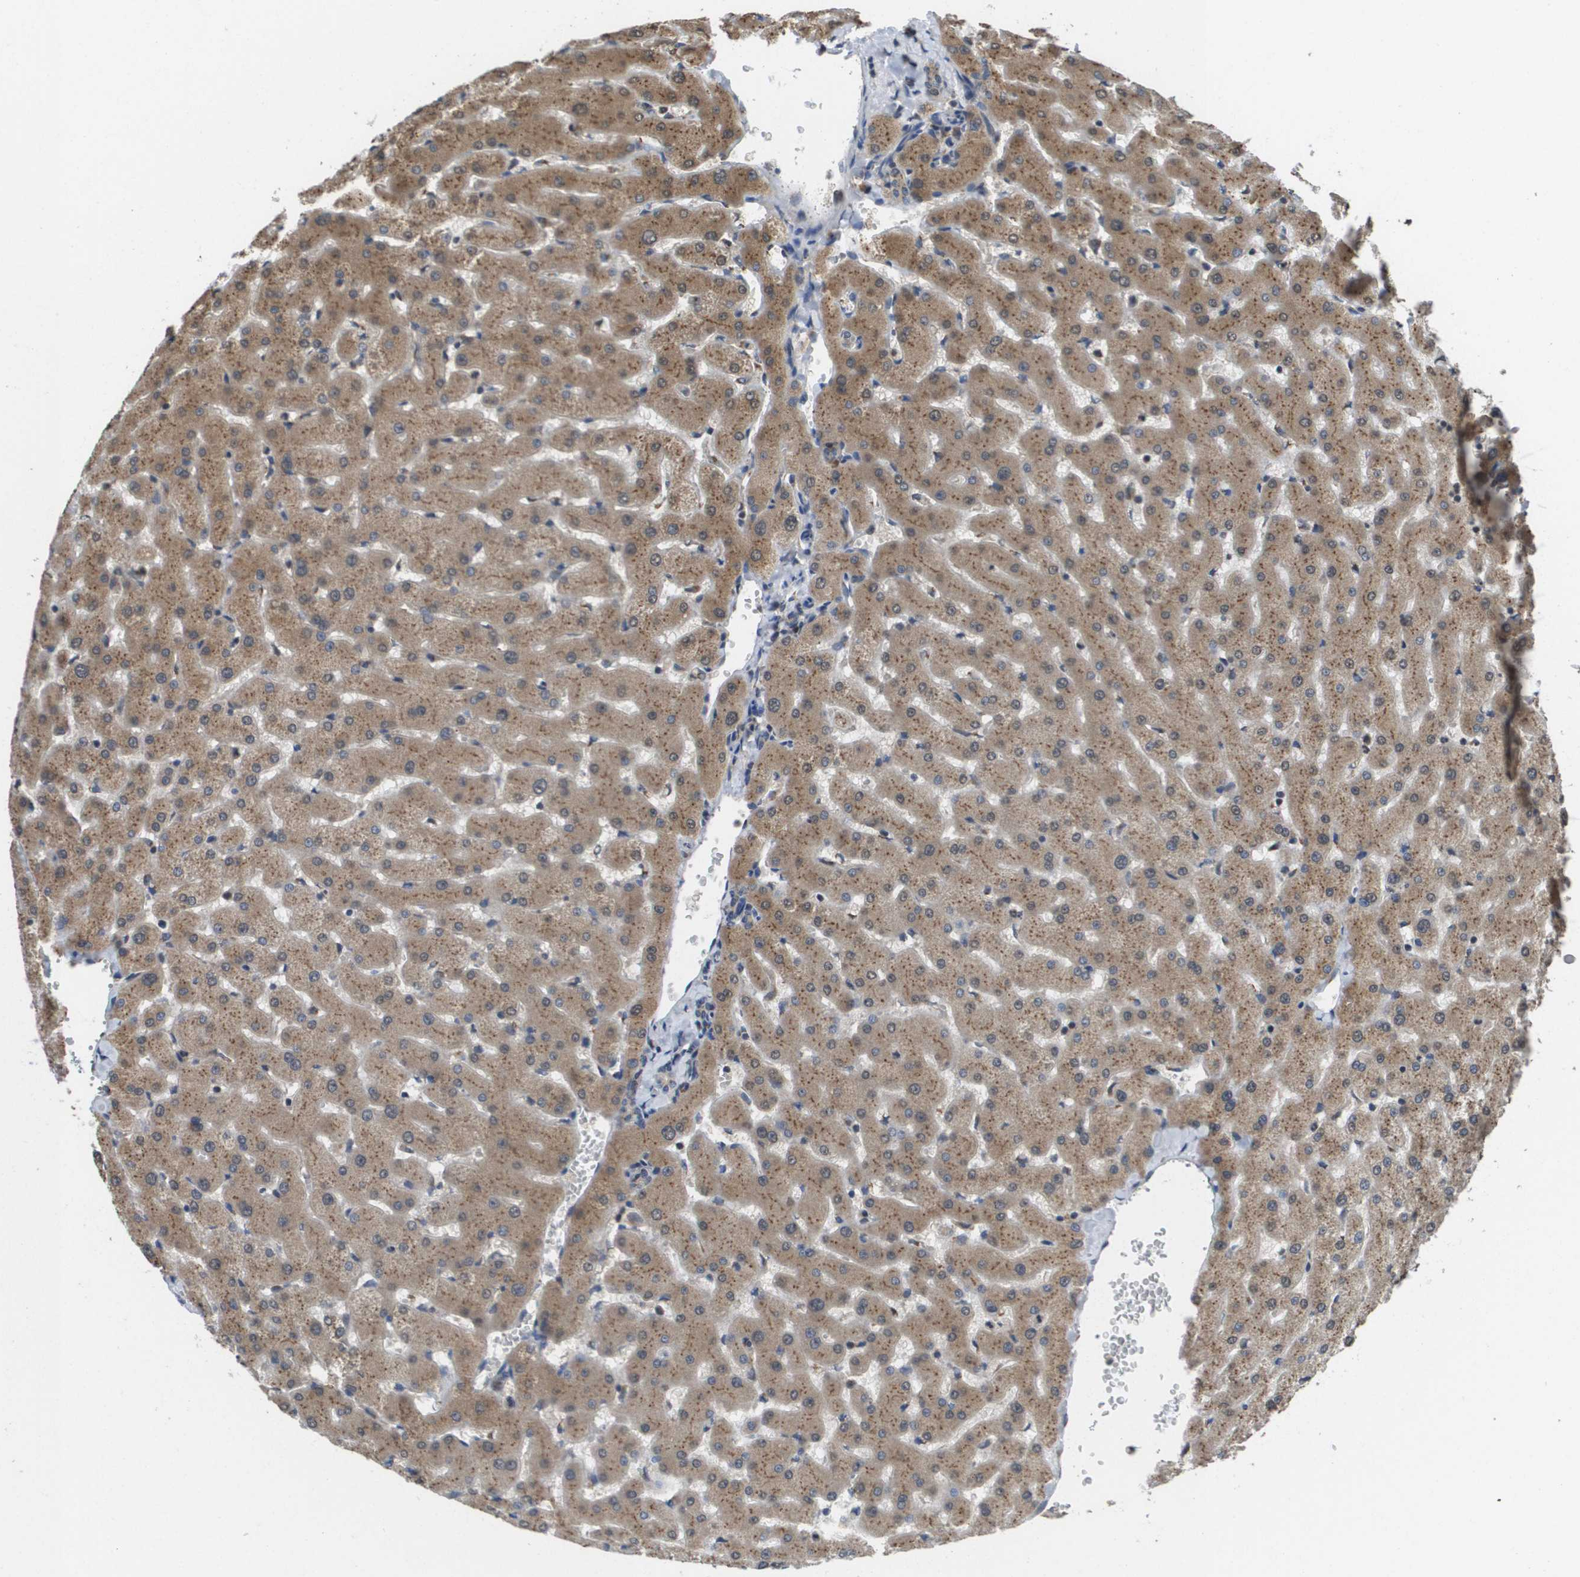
{"staining": {"intensity": "weak", "quantity": ">75%", "location": "cytoplasmic/membranous"}, "tissue": "liver", "cell_type": "Cholangiocytes", "image_type": "normal", "snomed": [{"axis": "morphology", "description": "Normal tissue, NOS"}, {"axis": "topography", "description": "Liver"}], "caption": "Unremarkable liver was stained to show a protein in brown. There is low levels of weak cytoplasmic/membranous positivity in approximately >75% of cholangiocytes. (DAB IHC, brown staining for protein, blue staining for nuclei).", "gene": "PCK1", "patient": {"sex": "female", "age": 63}}